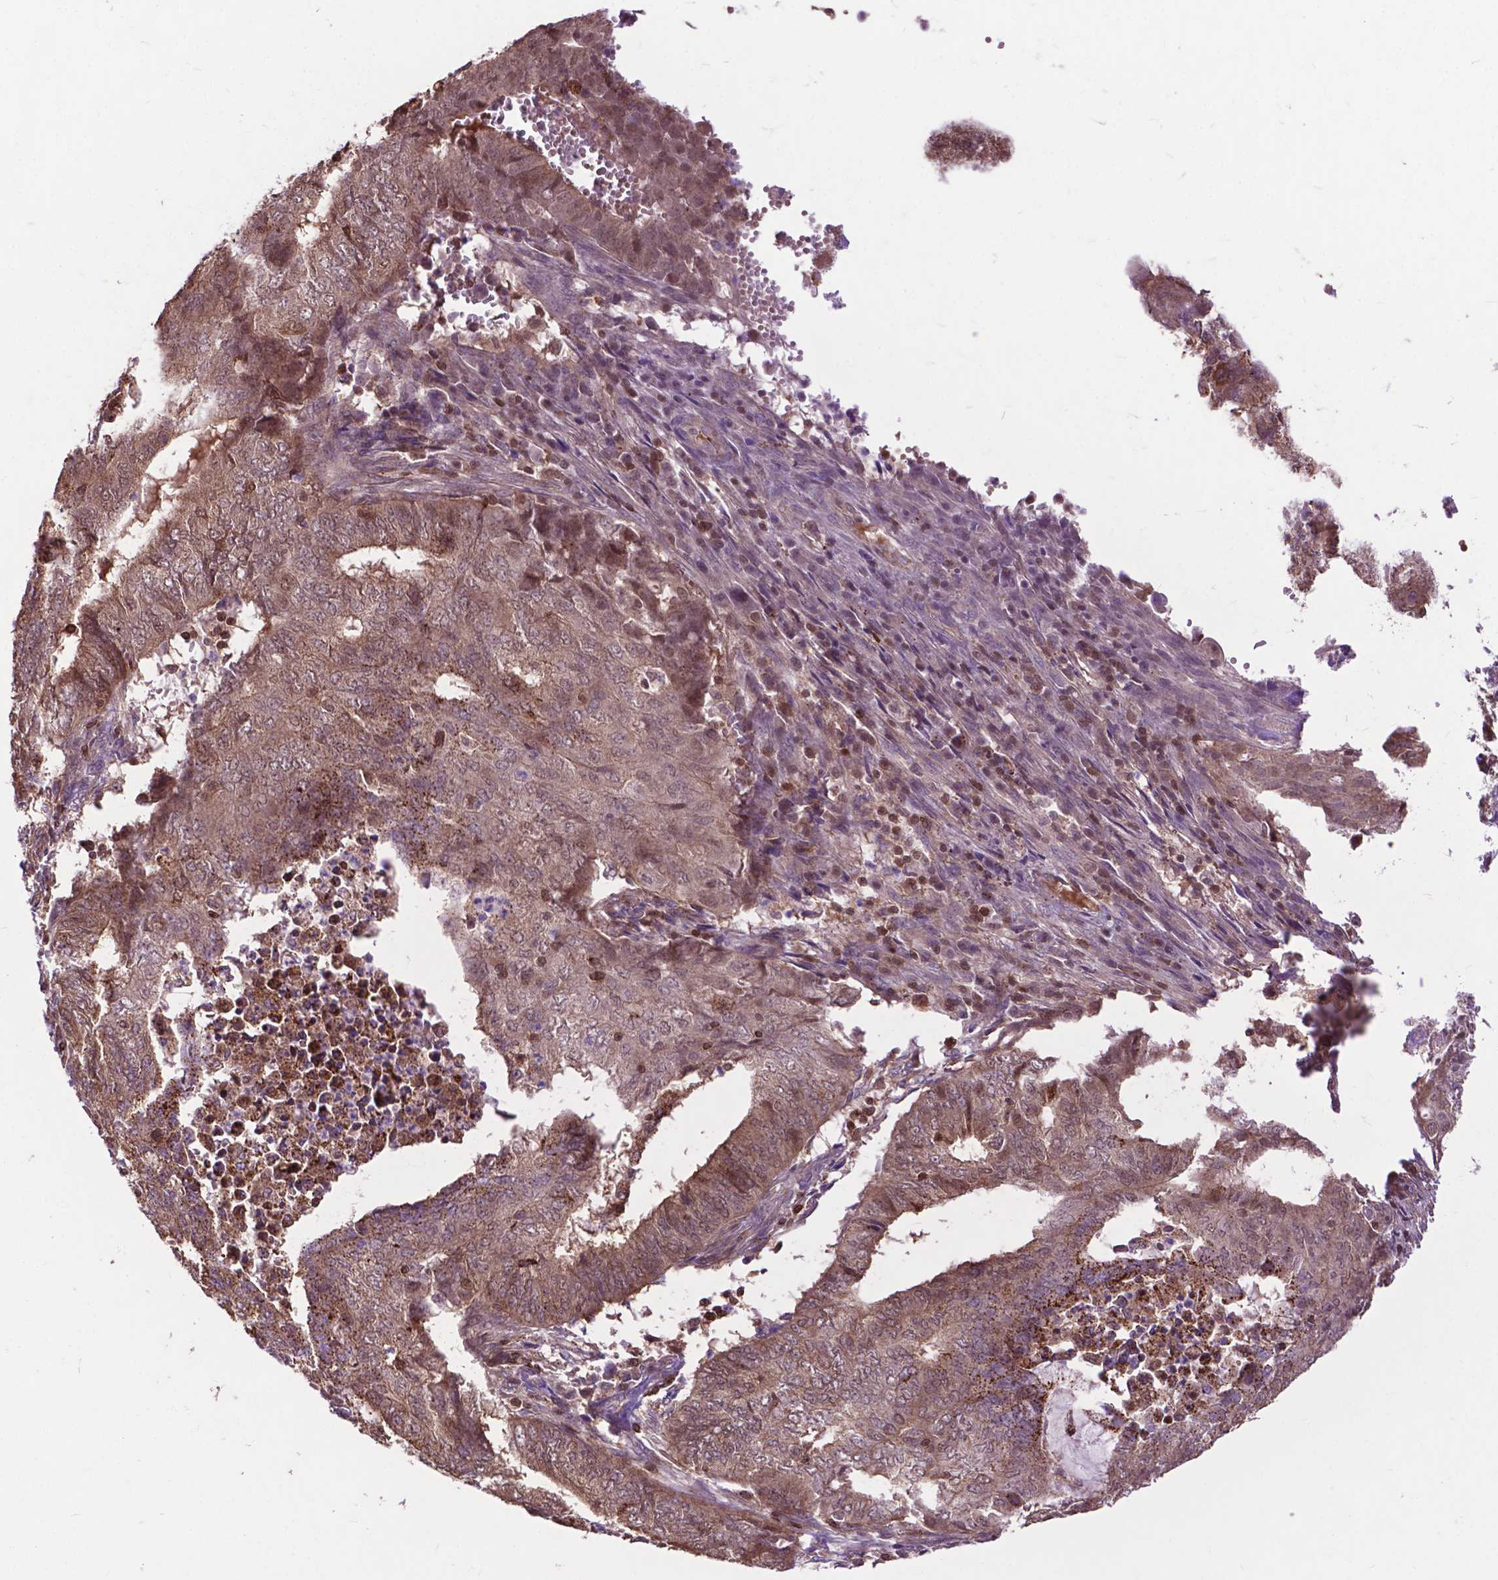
{"staining": {"intensity": "moderate", "quantity": ">75%", "location": "cytoplasmic/membranous"}, "tissue": "endometrial cancer", "cell_type": "Tumor cells", "image_type": "cancer", "snomed": [{"axis": "morphology", "description": "Adenocarcinoma, NOS"}, {"axis": "topography", "description": "Endometrium"}], "caption": "An IHC micrograph of tumor tissue is shown. Protein staining in brown labels moderate cytoplasmic/membranous positivity in endometrial cancer within tumor cells. (DAB (3,3'-diaminobenzidine) IHC with brightfield microscopy, high magnification).", "gene": "CHMP4A", "patient": {"sex": "female", "age": 62}}